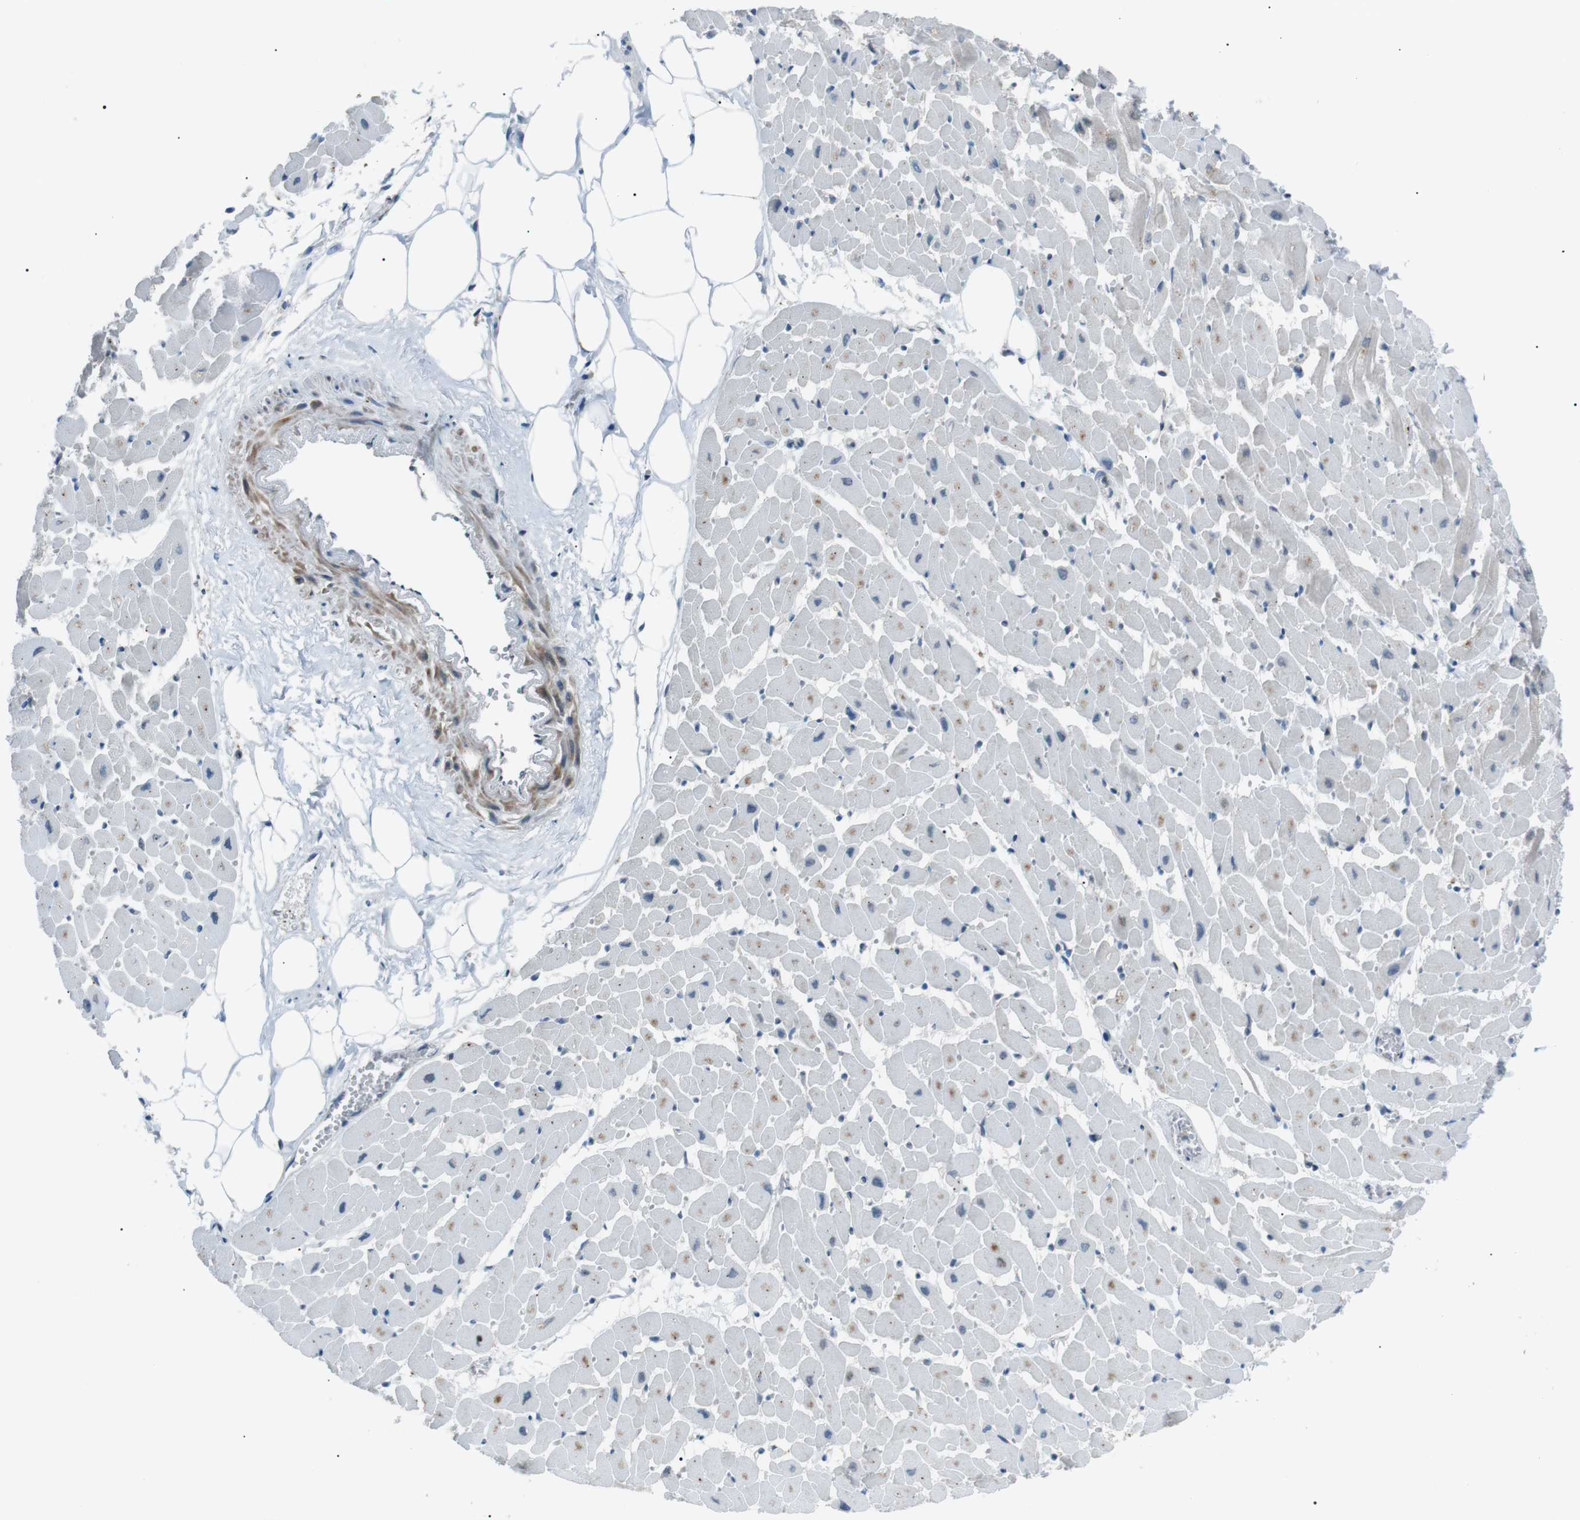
{"staining": {"intensity": "moderate", "quantity": "<25%", "location": "cytoplasmic/membranous"}, "tissue": "heart muscle", "cell_type": "Cardiomyocytes", "image_type": "normal", "snomed": [{"axis": "morphology", "description": "Normal tissue, NOS"}, {"axis": "topography", "description": "Heart"}], "caption": "This histopathology image reveals unremarkable heart muscle stained with immunohistochemistry (IHC) to label a protein in brown. The cytoplasmic/membranous of cardiomyocytes show moderate positivity for the protein. Nuclei are counter-stained blue.", "gene": "ARID5B", "patient": {"sex": "female", "age": 19}}